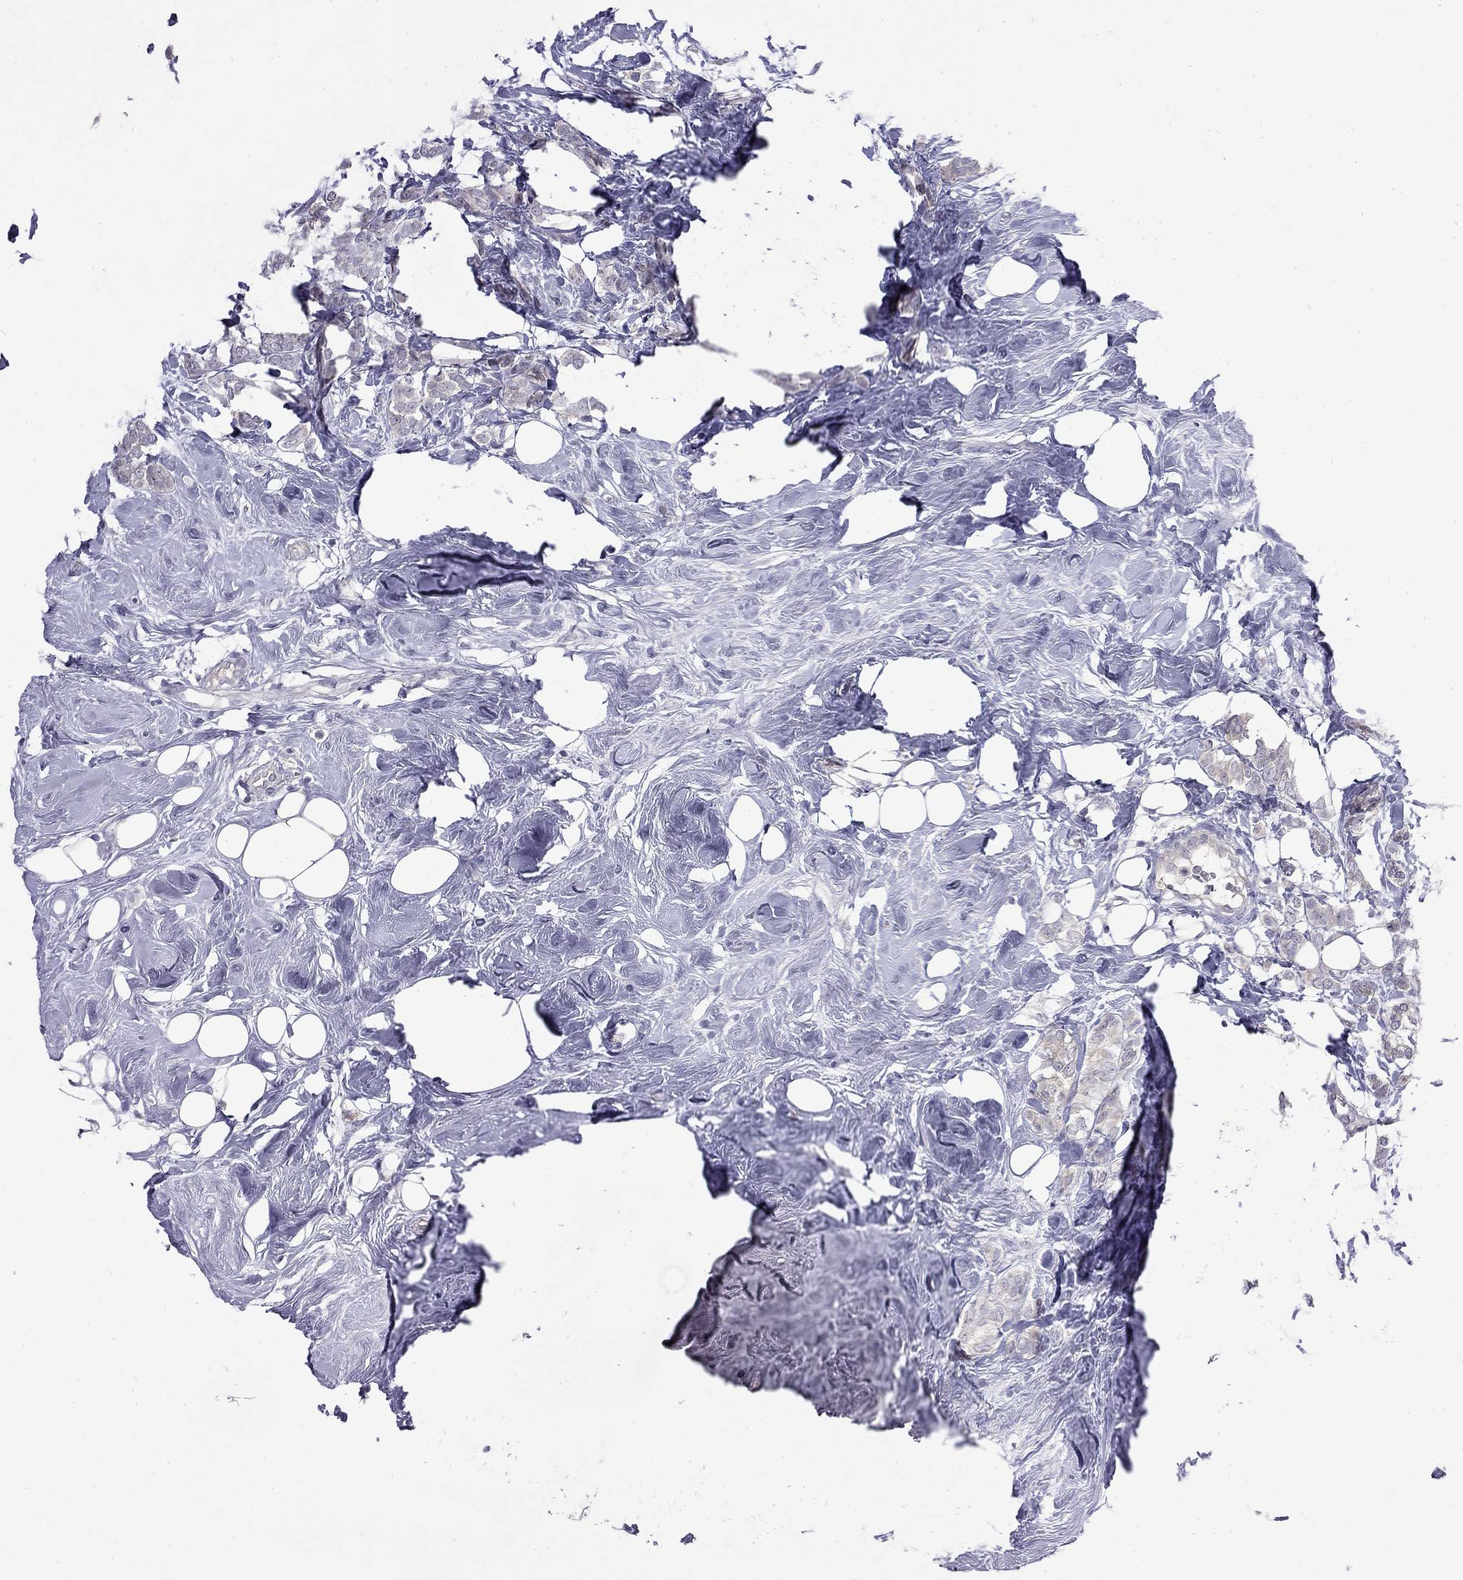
{"staining": {"intensity": "weak", "quantity": "<25%", "location": "cytoplasmic/membranous"}, "tissue": "breast cancer", "cell_type": "Tumor cells", "image_type": "cancer", "snomed": [{"axis": "morphology", "description": "Lobular carcinoma"}, {"axis": "topography", "description": "Breast"}], "caption": "This is an immunohistochemistry (IHC) histopathology image of human breast lobular carcinoma. There is no expression in tumor cells.", "gene": "RTL9", "patient": {"sex": "female", "age": 49}}